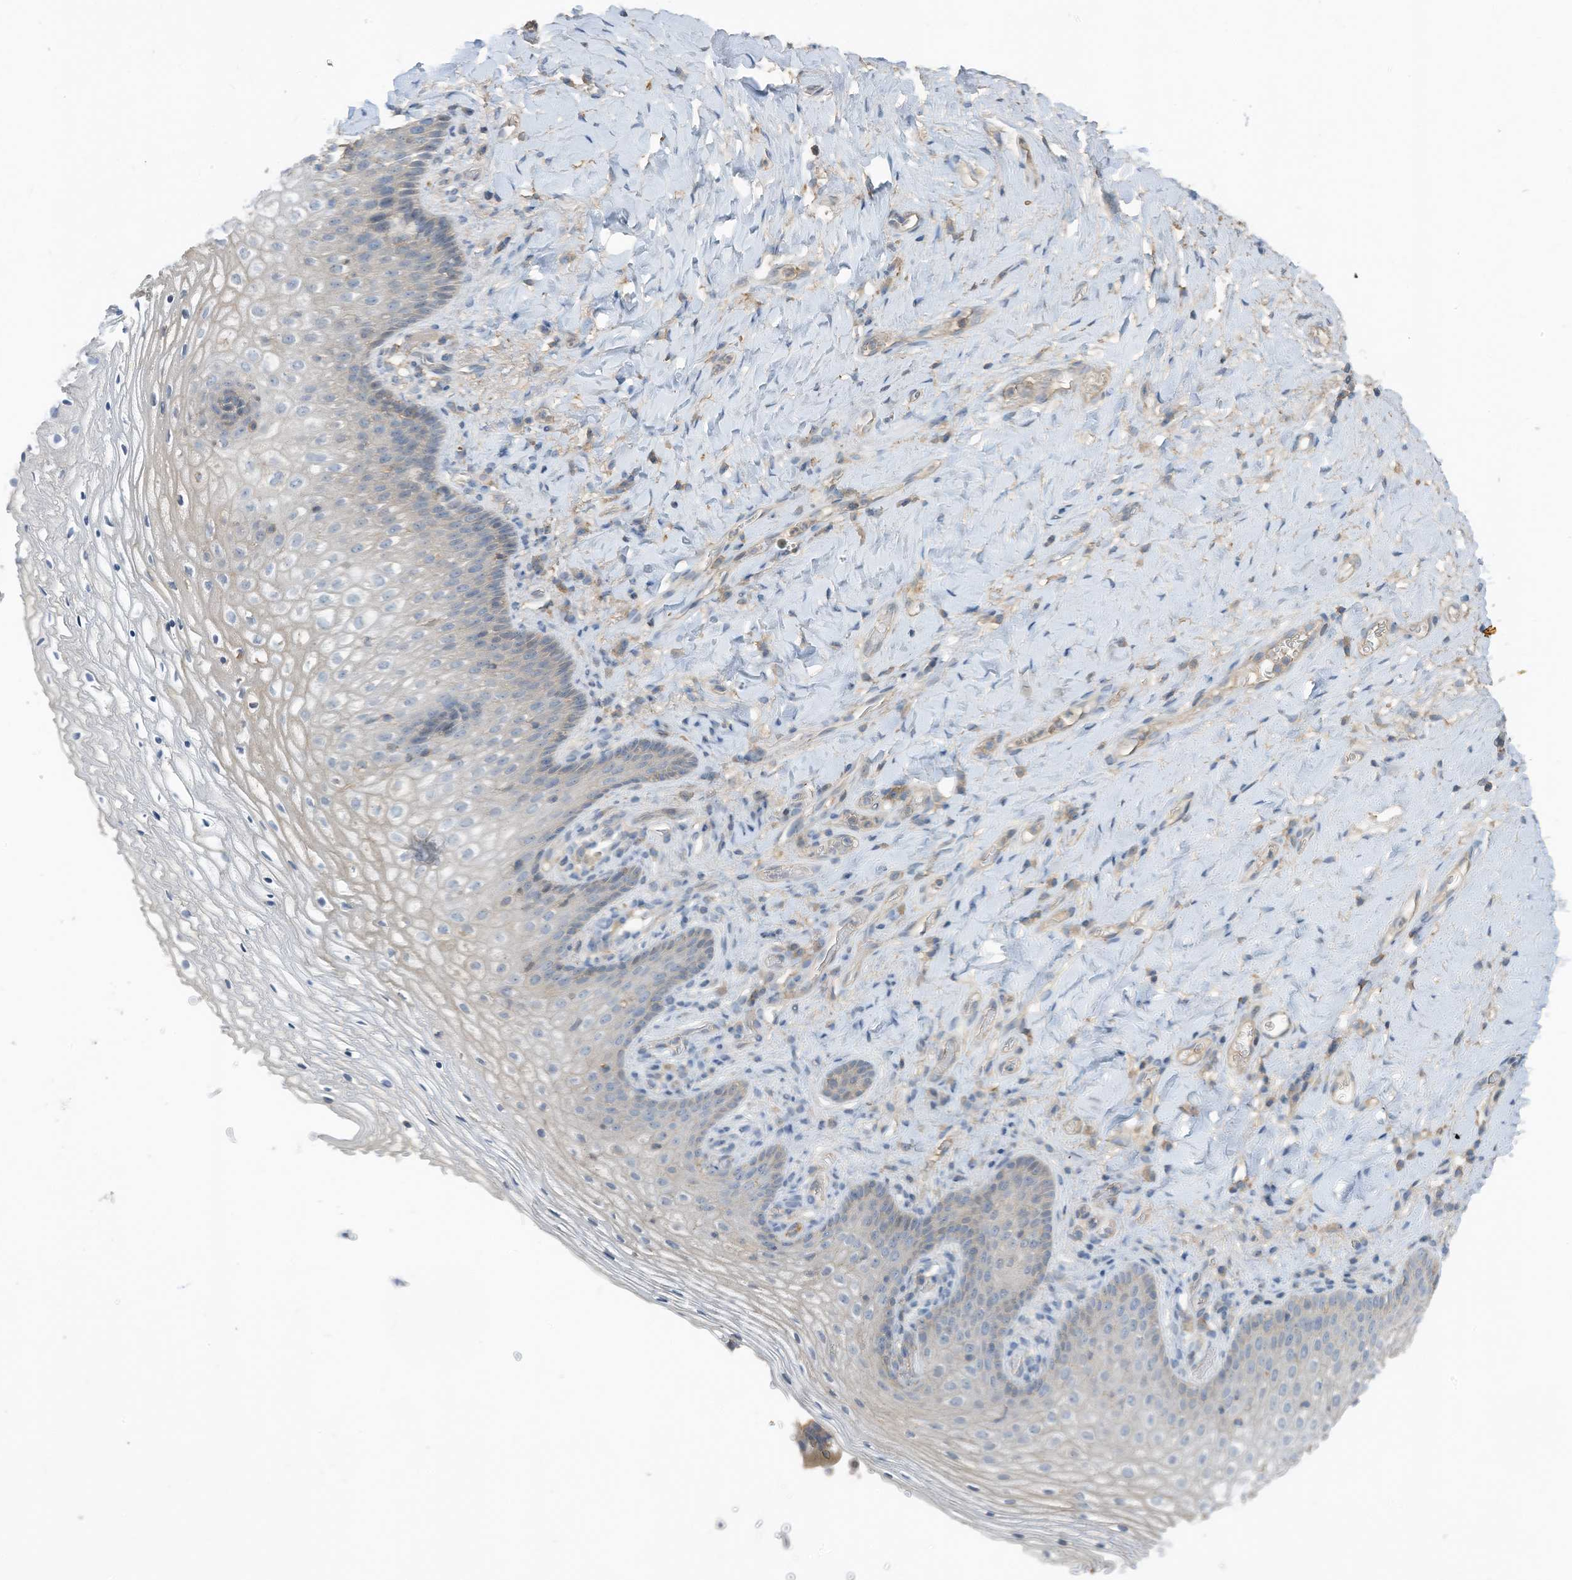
{"staining": {"intensity": "negative", "quantity": "none", "location": "none"}, "tissue": "vagina", "cell_type": "Squamous epithelial cells", "image_type": "normal", "snomed": [{"axis": "morphology", "description": "Normal tissue, NOS"}, {"axis": "topography", "description": "Vagina"}], "caption": "This is an immunohistochemistry image of unremarkable human vagina. There is no expression in squamous epithelial cells.", "gene": "SLFN14", "patient": {"sex": "female", "age": 60}}